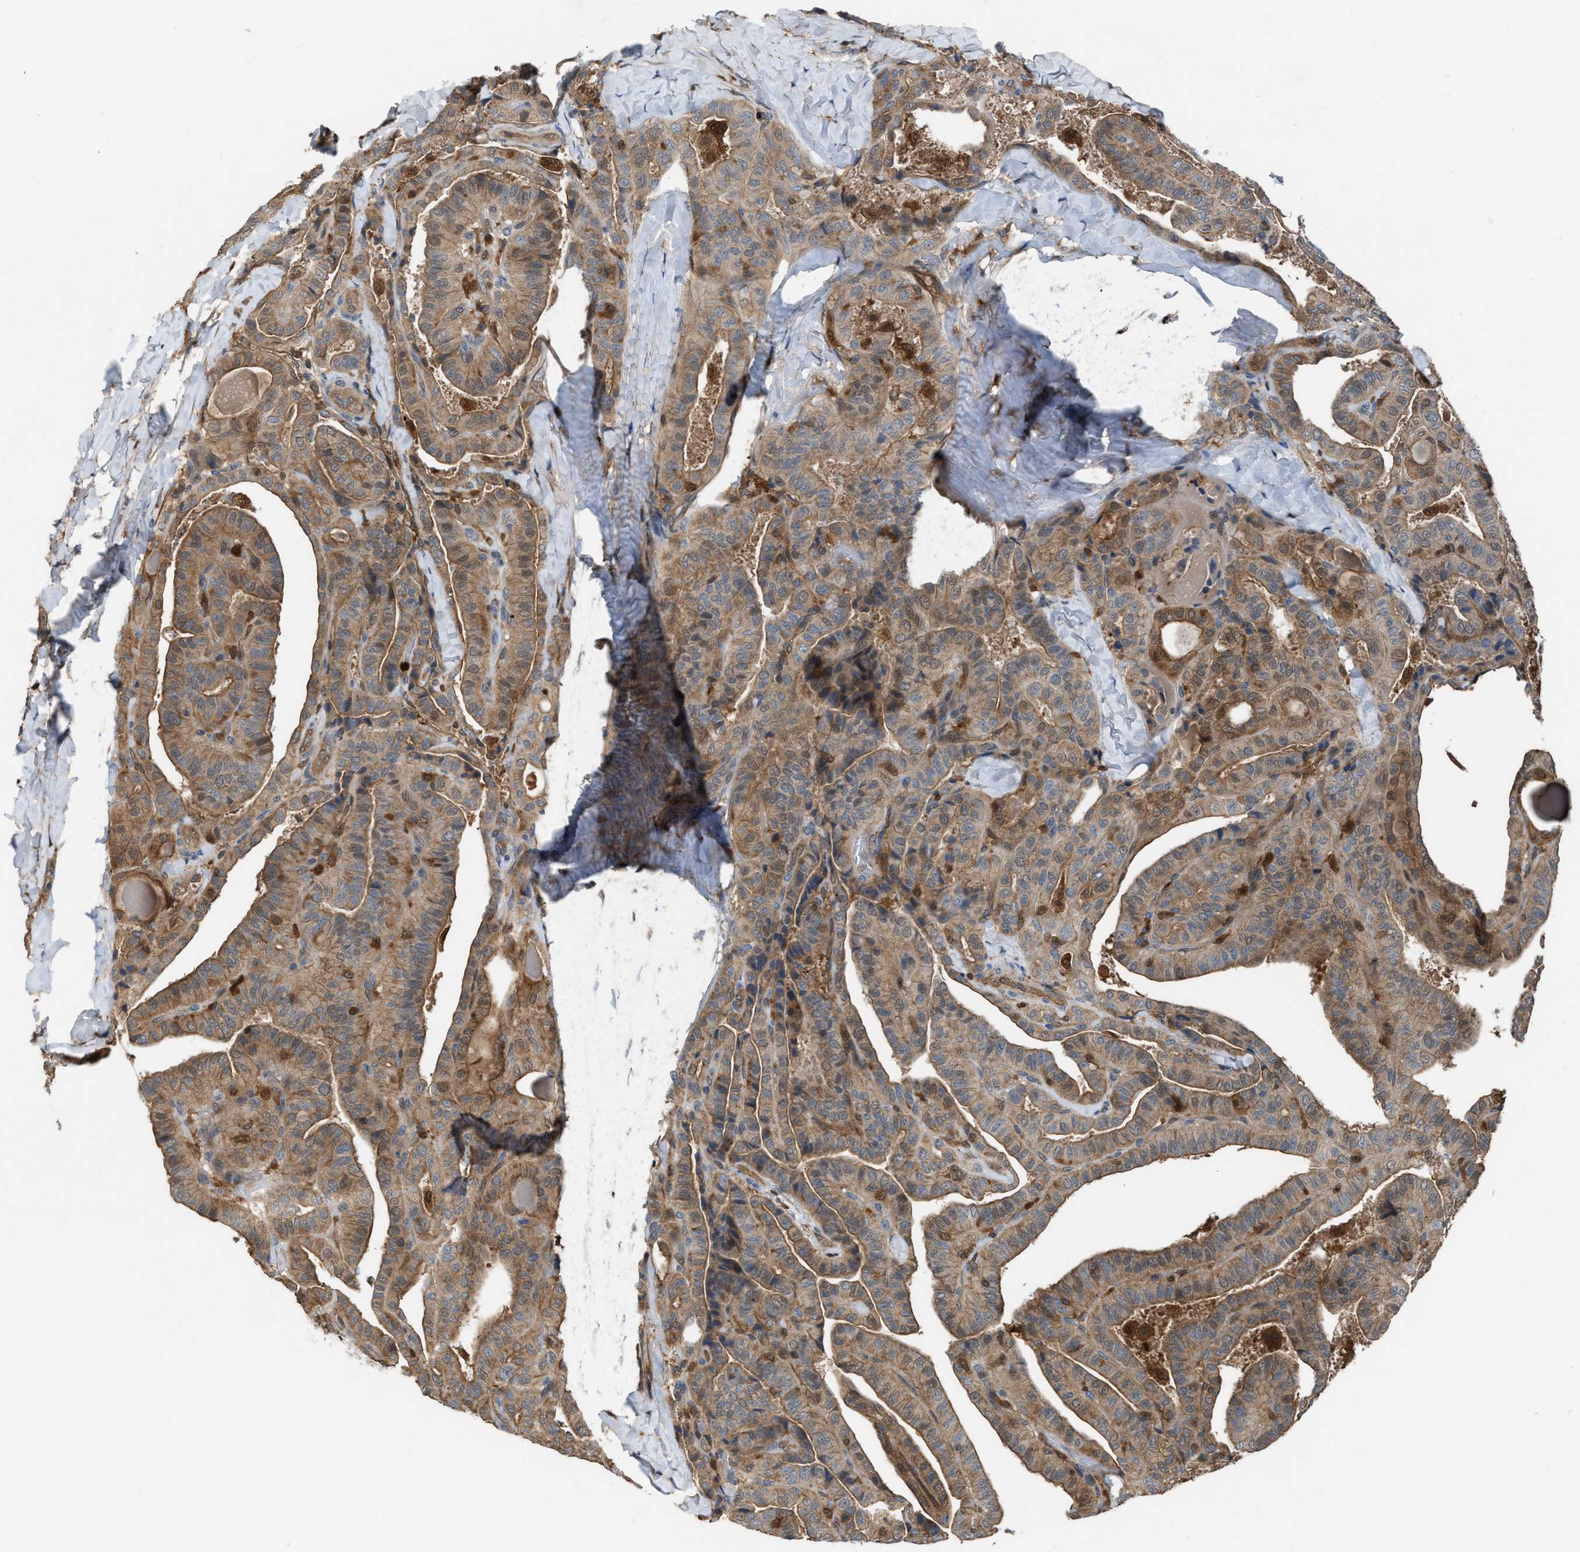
{"staining": {"intensity": "weak", "quantity": ">75%", "location": "cytoplasmic/membranous"}, "tissue": "thyroid cancer", "cell_type": "Tumor cells", "image_type": "cancer", "snomed": [{"axis": "morphology", "description": "Papillary adenocarcinoma, NOS"}, {"axis": "topography", "description": "Thyroid gland"}], "caption": "This is a histology image of immunohistochemistry staining of thyroid cancer, which shows weak staining in the cytoplasmic/membranous of tumor cells.", "gene": "TPK1", "patient": {"sex": "male", "age": 77}}